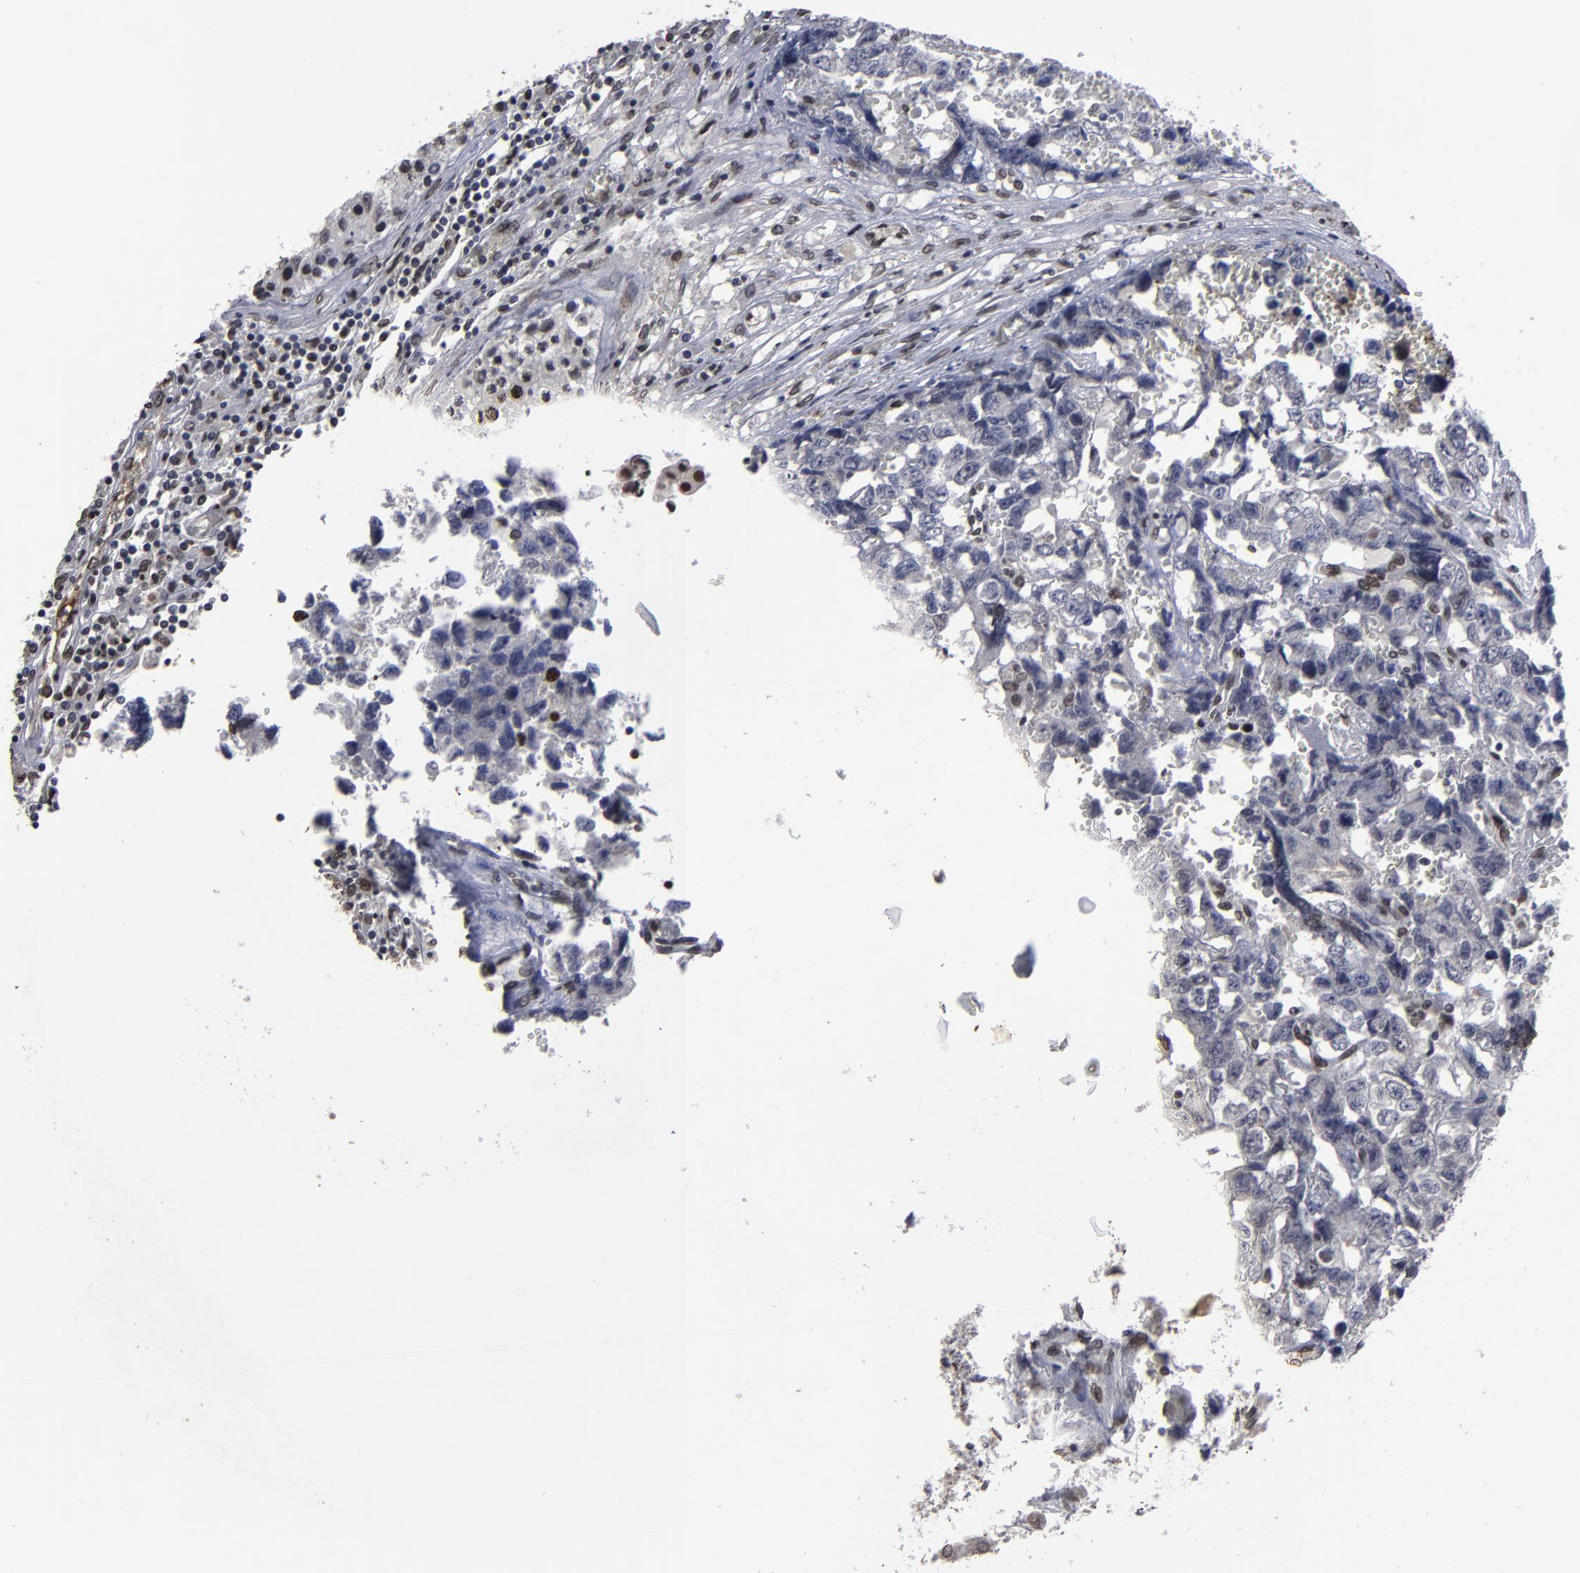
{"staining": {"intensity": "moderate", "quantity": "<25%", "location": "nuclear"}, "tissue": "testis cancer", "cell_type": "Tumor cells", "image_type": "cancer", "snomed": [{"axis": "morphology", "description": "Carcinoma, Embryonal, NOS"}, {"axis": "topography", "description": "Testis"}], "caption": "Brown immunohistochemical staining in human embryonal carcinoma (testis) reveals moderate nuclear staining in approximately <25% of tumor cells. (DAB IHC, brown staining for protein, blue staining for nuclei).", "gene": "BAZ1A", "patient": {"sex": "male", "age": 31}}